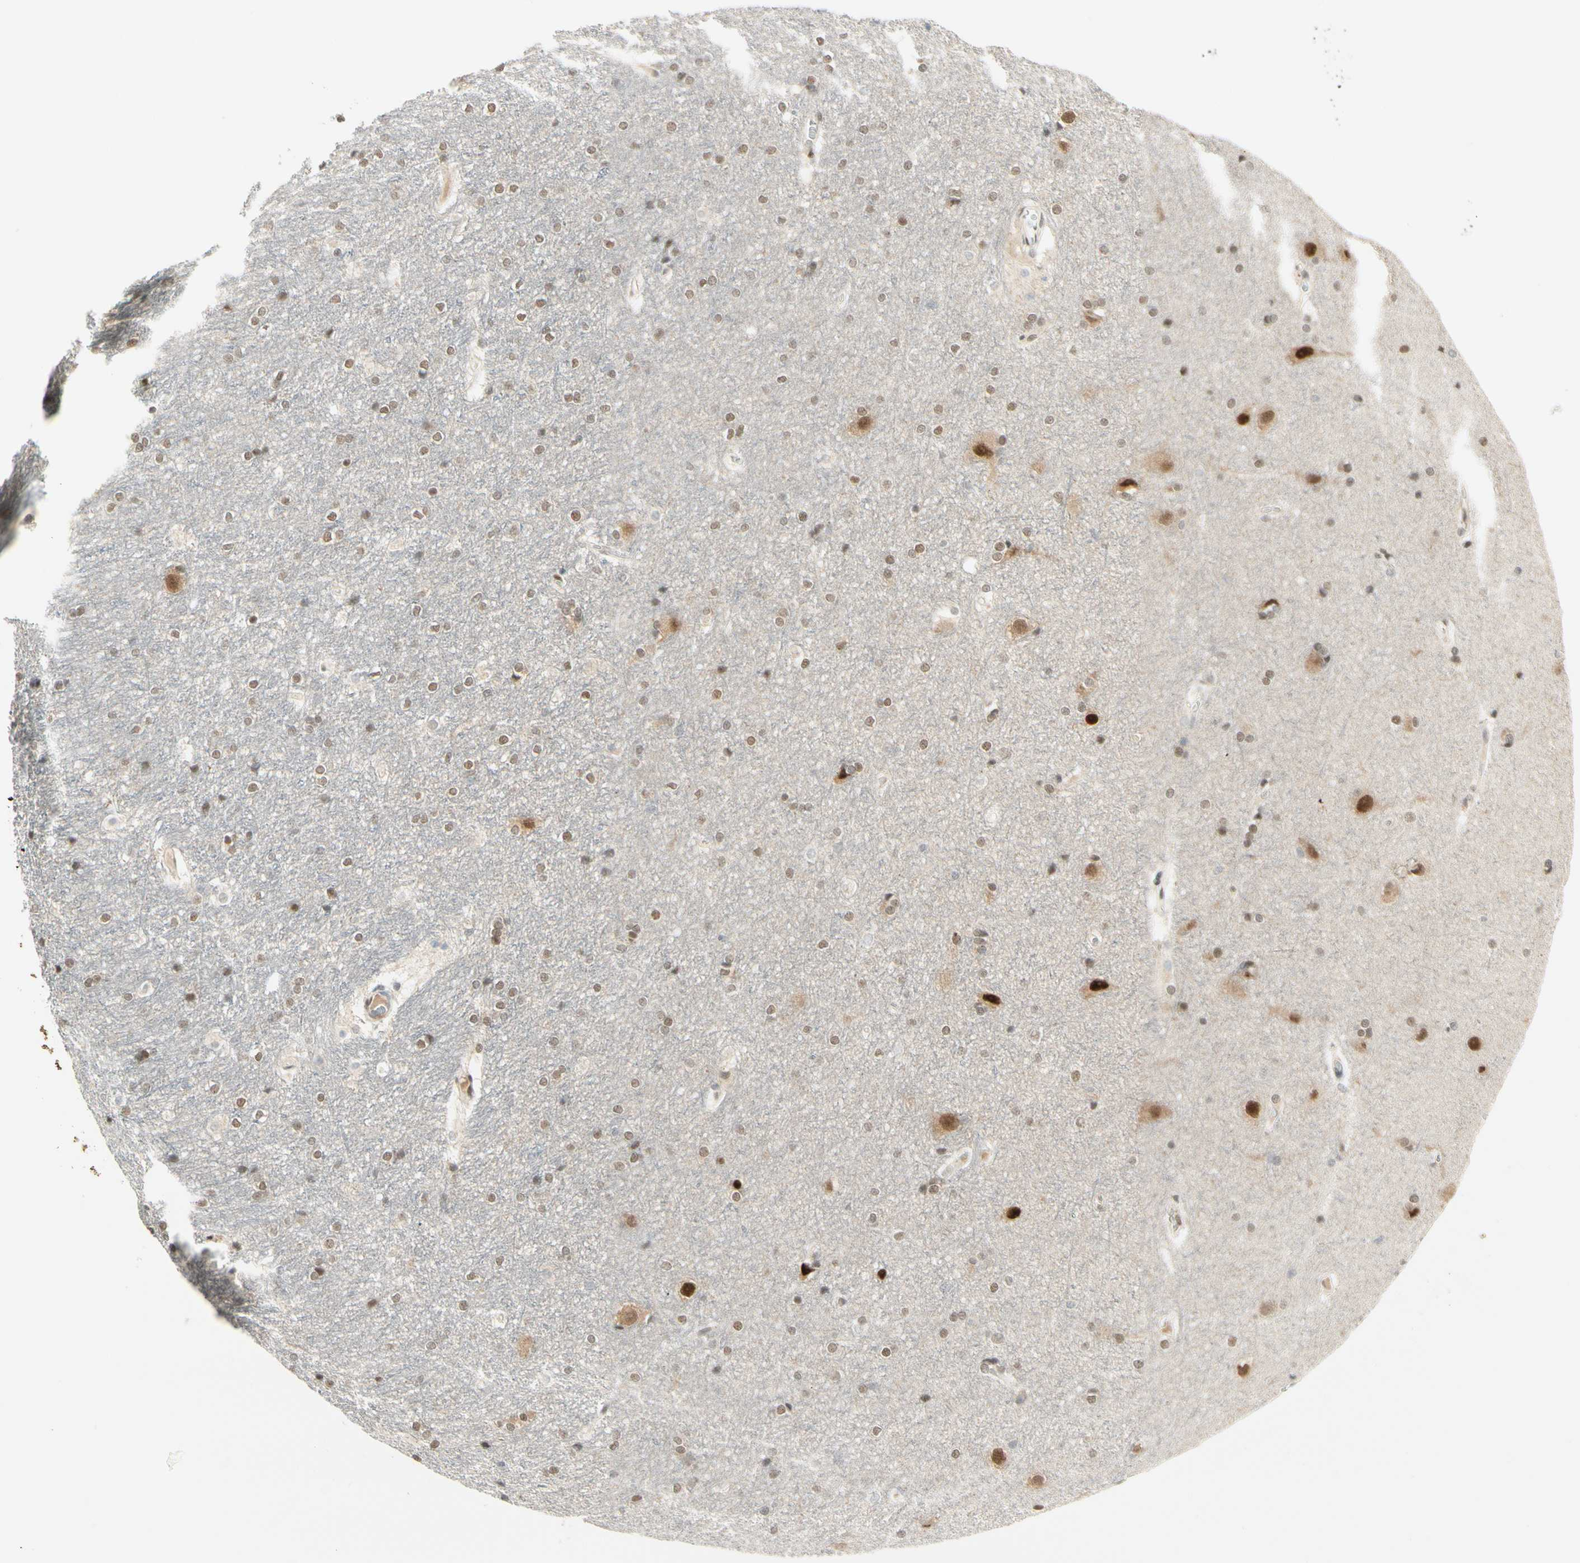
{"staining": {"intensity": "moderate", "quantity": "25%-75%", "location": "cytoplasmic/membranous,nuclear"}, "tissue": "hippocampus", "cell_type": "Glial cells", "image_type": "normal", "snomed": [{"axis": "morphology", "description": "Normal tissue, NOS"}, {"axis": "topography", "description": "Hippocampus"}], "caption": "Brown immunohistochemical staining in normal human hippocampus shows moderate cytoplasmic/membranous,nuclear staining in approximately 25%-75% of glial cells. The staining is performed using DAB brown chromogen to label protein expression. The nuclei are counter-stained blue using hematoxylin.", "gene": "ATXN1", "patient": {"sex": "female", "age": 19}}